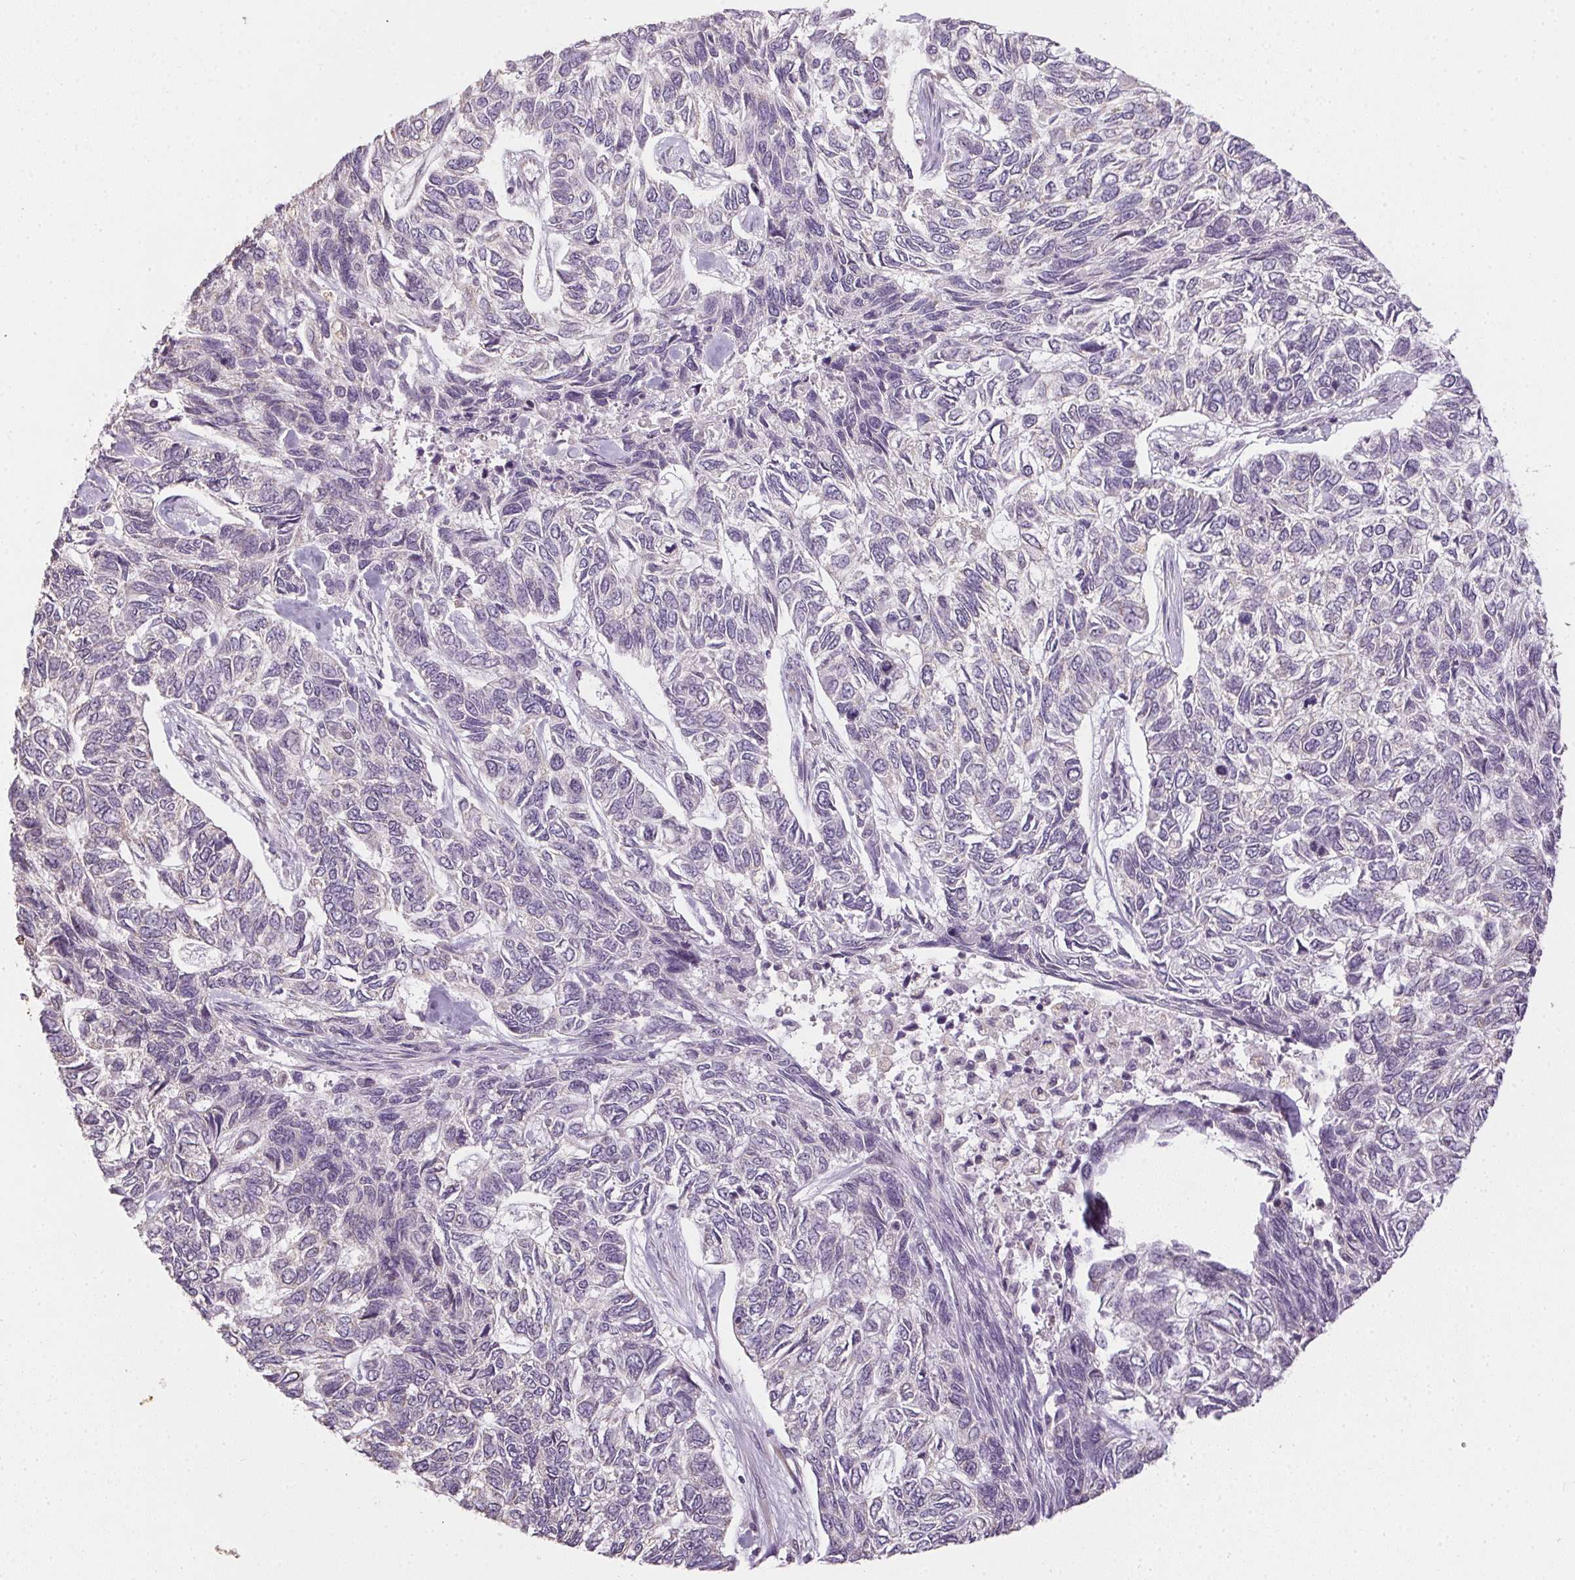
{"staining": {"intensity": "negative", "quantity": "none", "location": "none"}, "tissue": "skin cancer", "cell_type": "Tumor cells", "image_type": "cancer", "snomed": [{"axis": "morphology", "description": "Basal cell carcinoma"}, {"axis": "topography", "description": "Skin"}], "caption": "Immunohistochemistry (IHC) micrograph of human skin basal cell carcinoma stained for a protein (brown), which demonstrates no expression in tumor cells. (Brightfield microscopy of DAB (3,3'-diaminobenzidine) IHC at high magnification).", "gene": "SPACA9", "patient": {"sex": "female", "age": 65}}